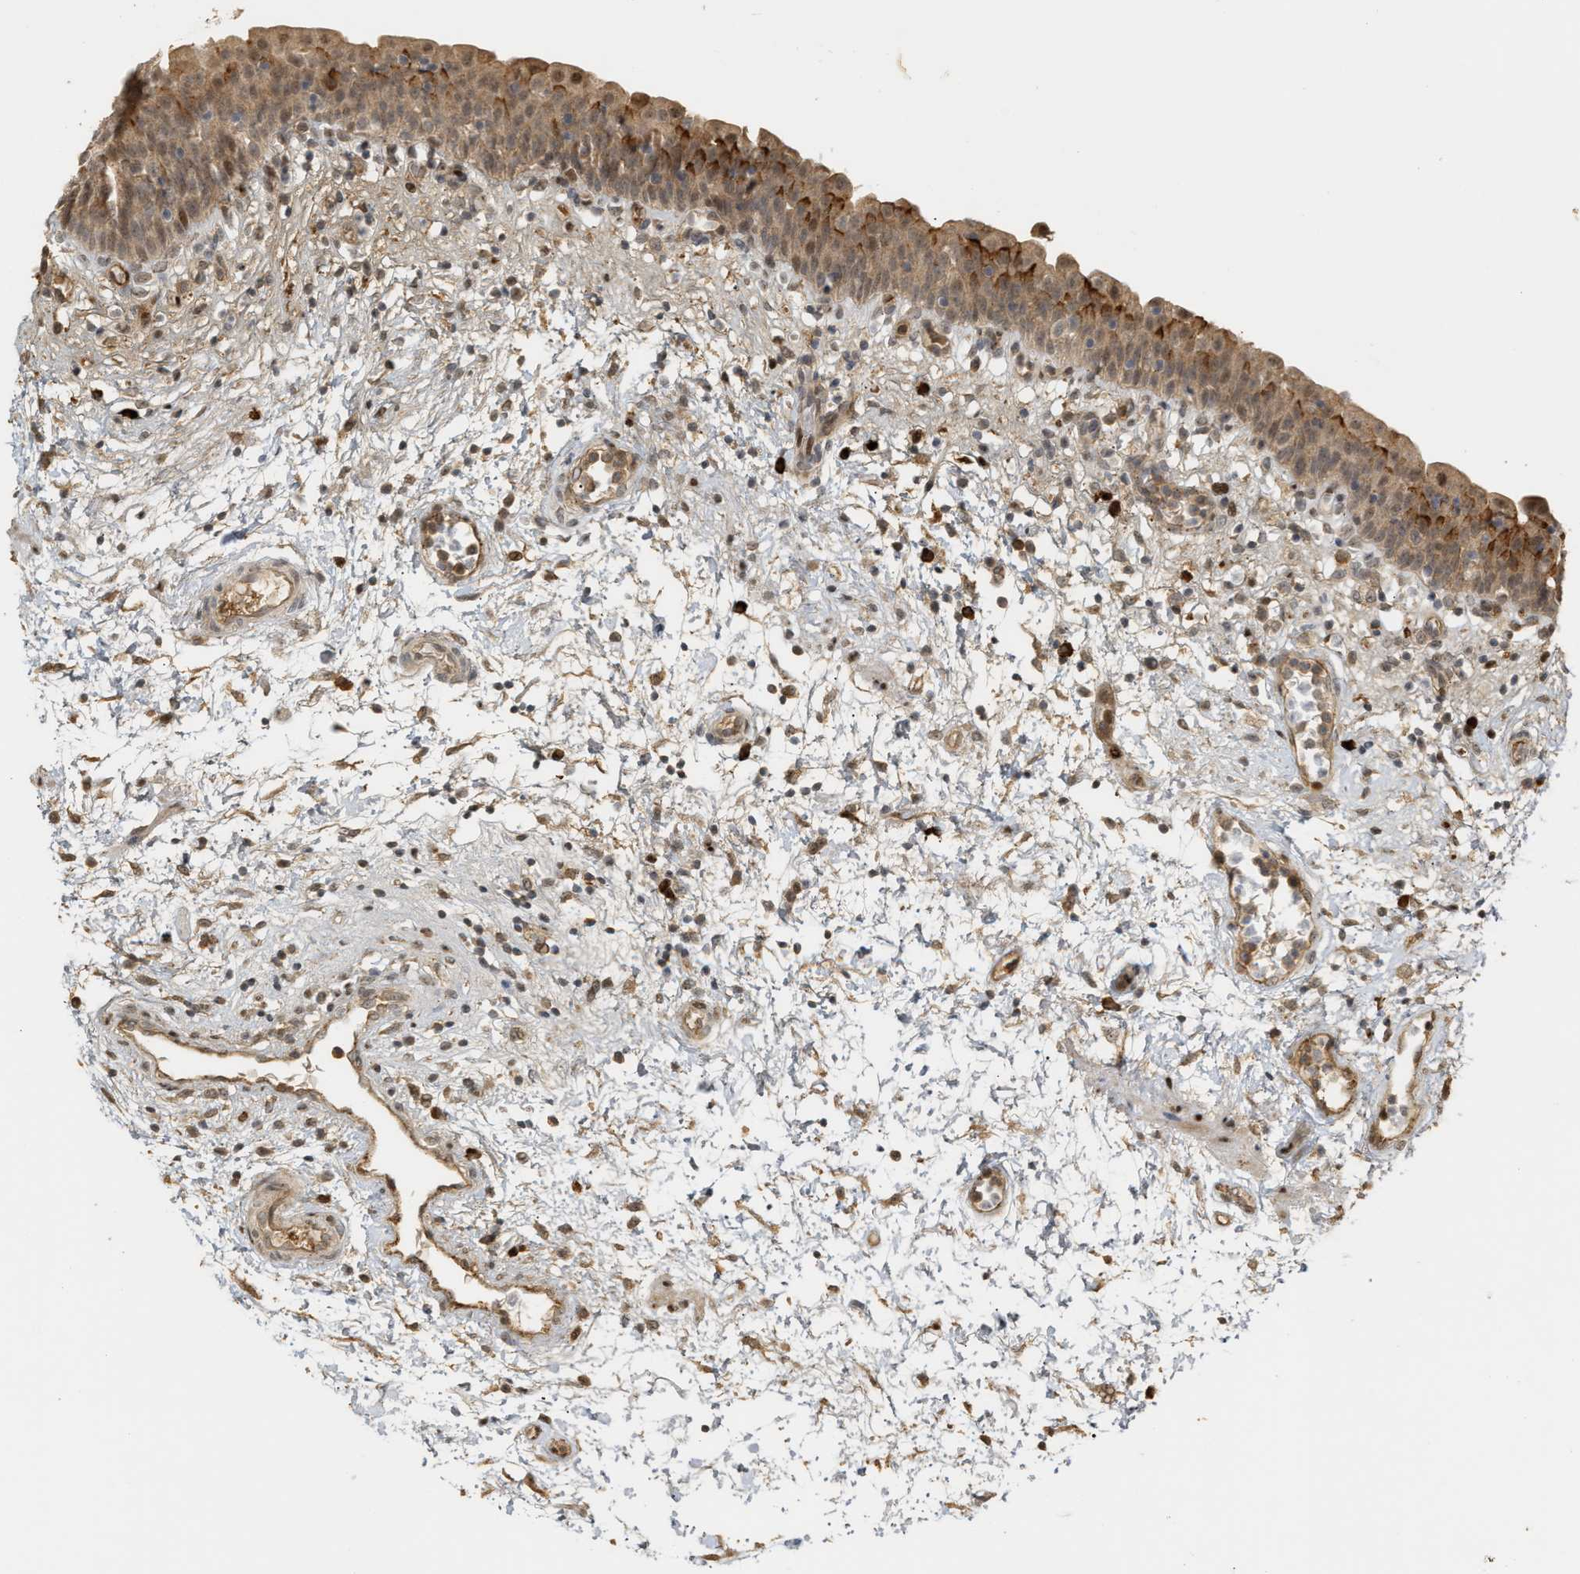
{"staining": {"intensity": "moderate", "quantity": ">75%", "location": "cytoplasmic/membranous,nuclear"}, "tissue": "urinary bladder", "cell_type": "Urothelial cells", "image_type": "normal", "snomed": [{"axis": "morphology", "description": "Normal tissue, NOS"}, {"axis": "topography", "description": "Urinary bladder"}], "caption": "The histopathology image reveals a brown stain indicating the presence of a protein in the cytoplasmic/membranous,nuclear of urothelial cells in urinary bladder.", "gene": "ZFAND5", "patient": {"sex": "male", "age": 37}}